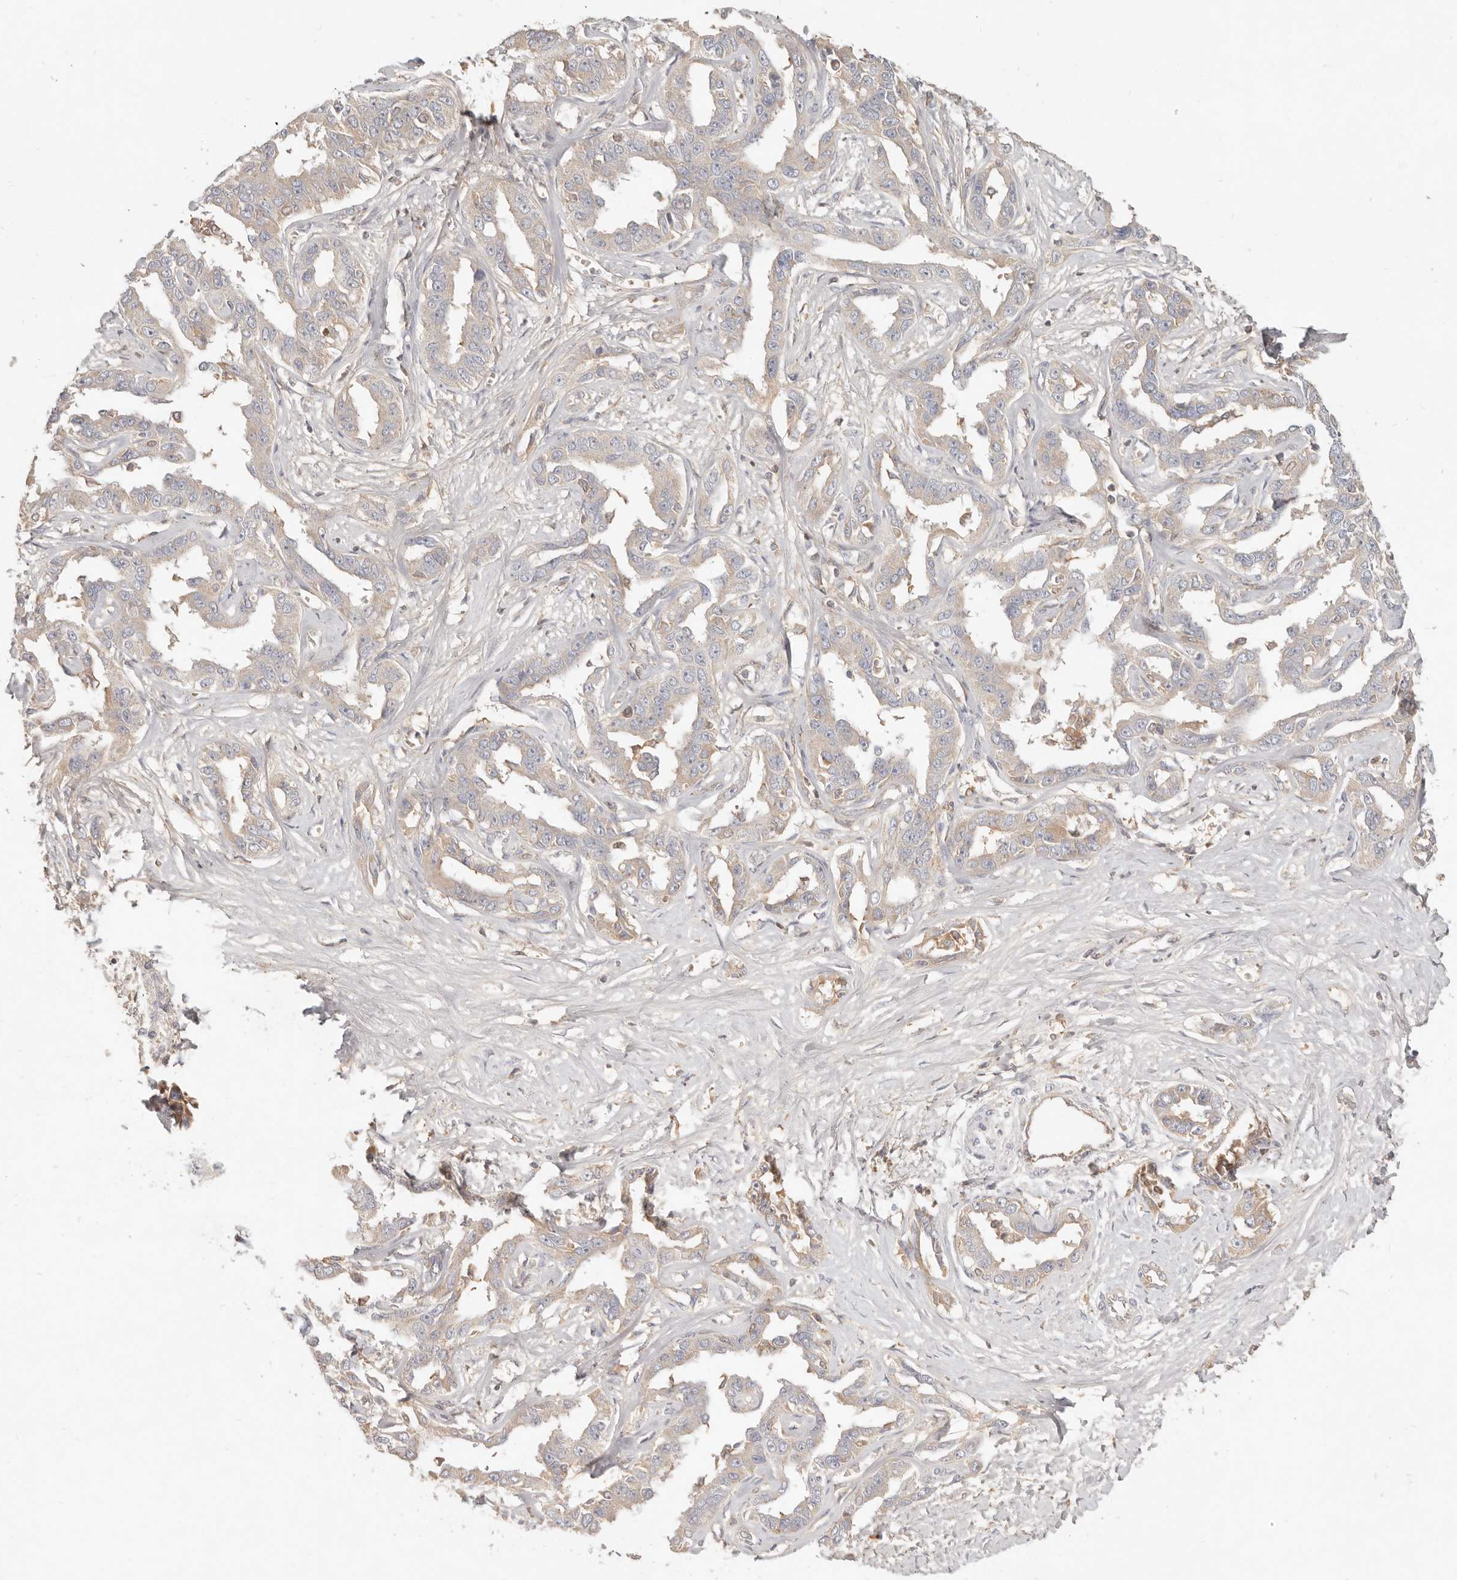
{"staining": {"intensity": "weak", "quantity": "<25%", "location": "cytoplasmic/membranous"}, "tissue": "liver cancer", "cell_type": "Tumor cells", "image_type": "cancer", "snomed": [{"axis": "morphology", "description": "Cholangiocarcinoma"}, {"axis": "topography", "description": "Liver"}], "caption": "Human liver cancer stained for a protein using IHC reveals no staining in tumor cells.", "gene": "NECAP2", "patient": {"sex": "male", "age": 59}}